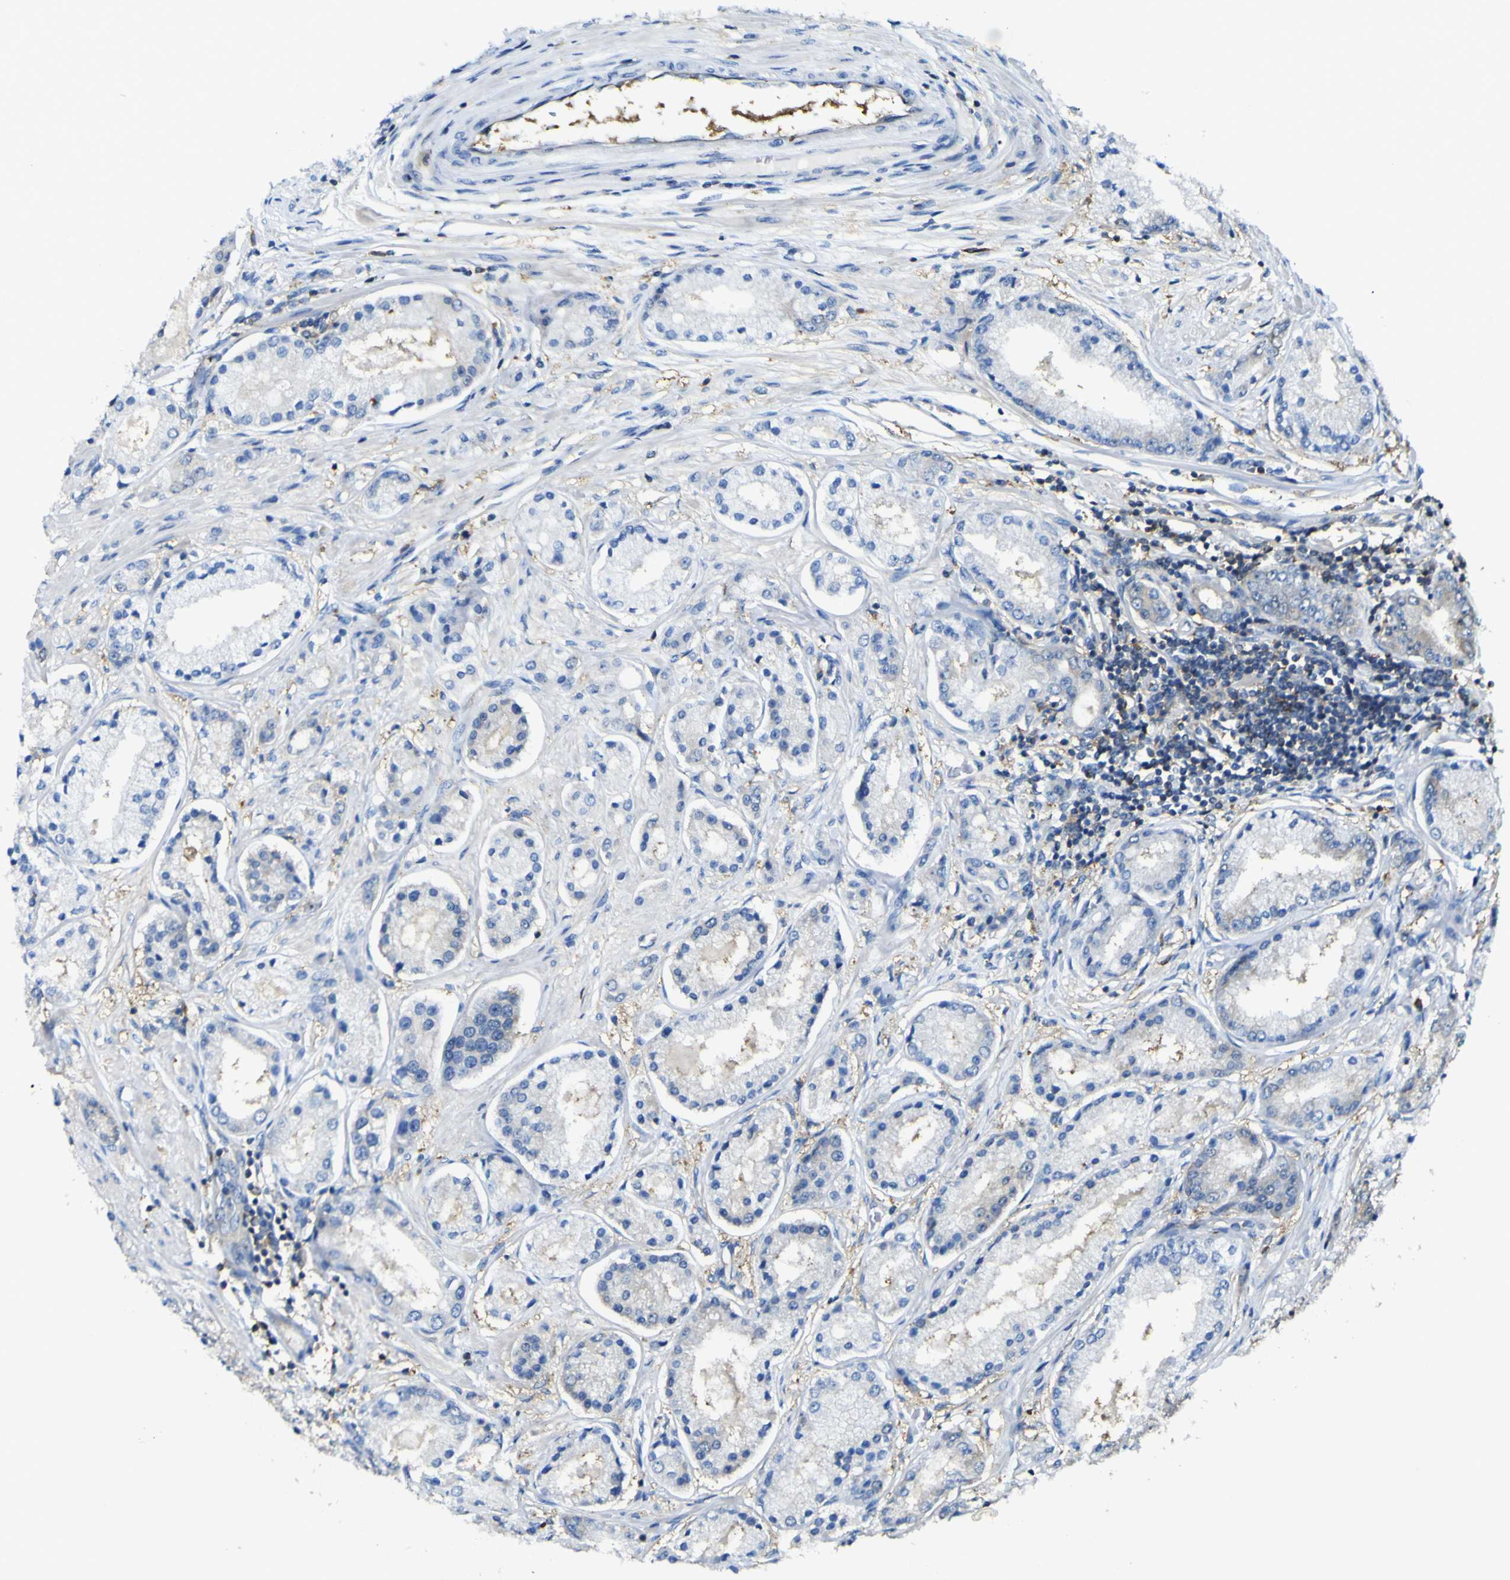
{"staining": {"intensity": "negative", "quantity": "none", "location": "none"}, "tissue": "prostate cancer", "cell_type": "Tumor cells", "image_type": "cancer", "snomed": [{"axis": "morphology", "description": "Adenocarcinoma, High grade"}, {"axis": "topography", "description": "Prostate"}], "caption": "Protein analysis of prostate adenocarcinoma (high-grade) demonstrates no significant expression in tumor cells. (Stains: DAB immunohistochemistry (IHC) with hematoxylin counter stain, Microscopy: brightfield microscopy at high magnification).", "gene": "ABHD3", "patient": {"sex": "male", "age": 59}}